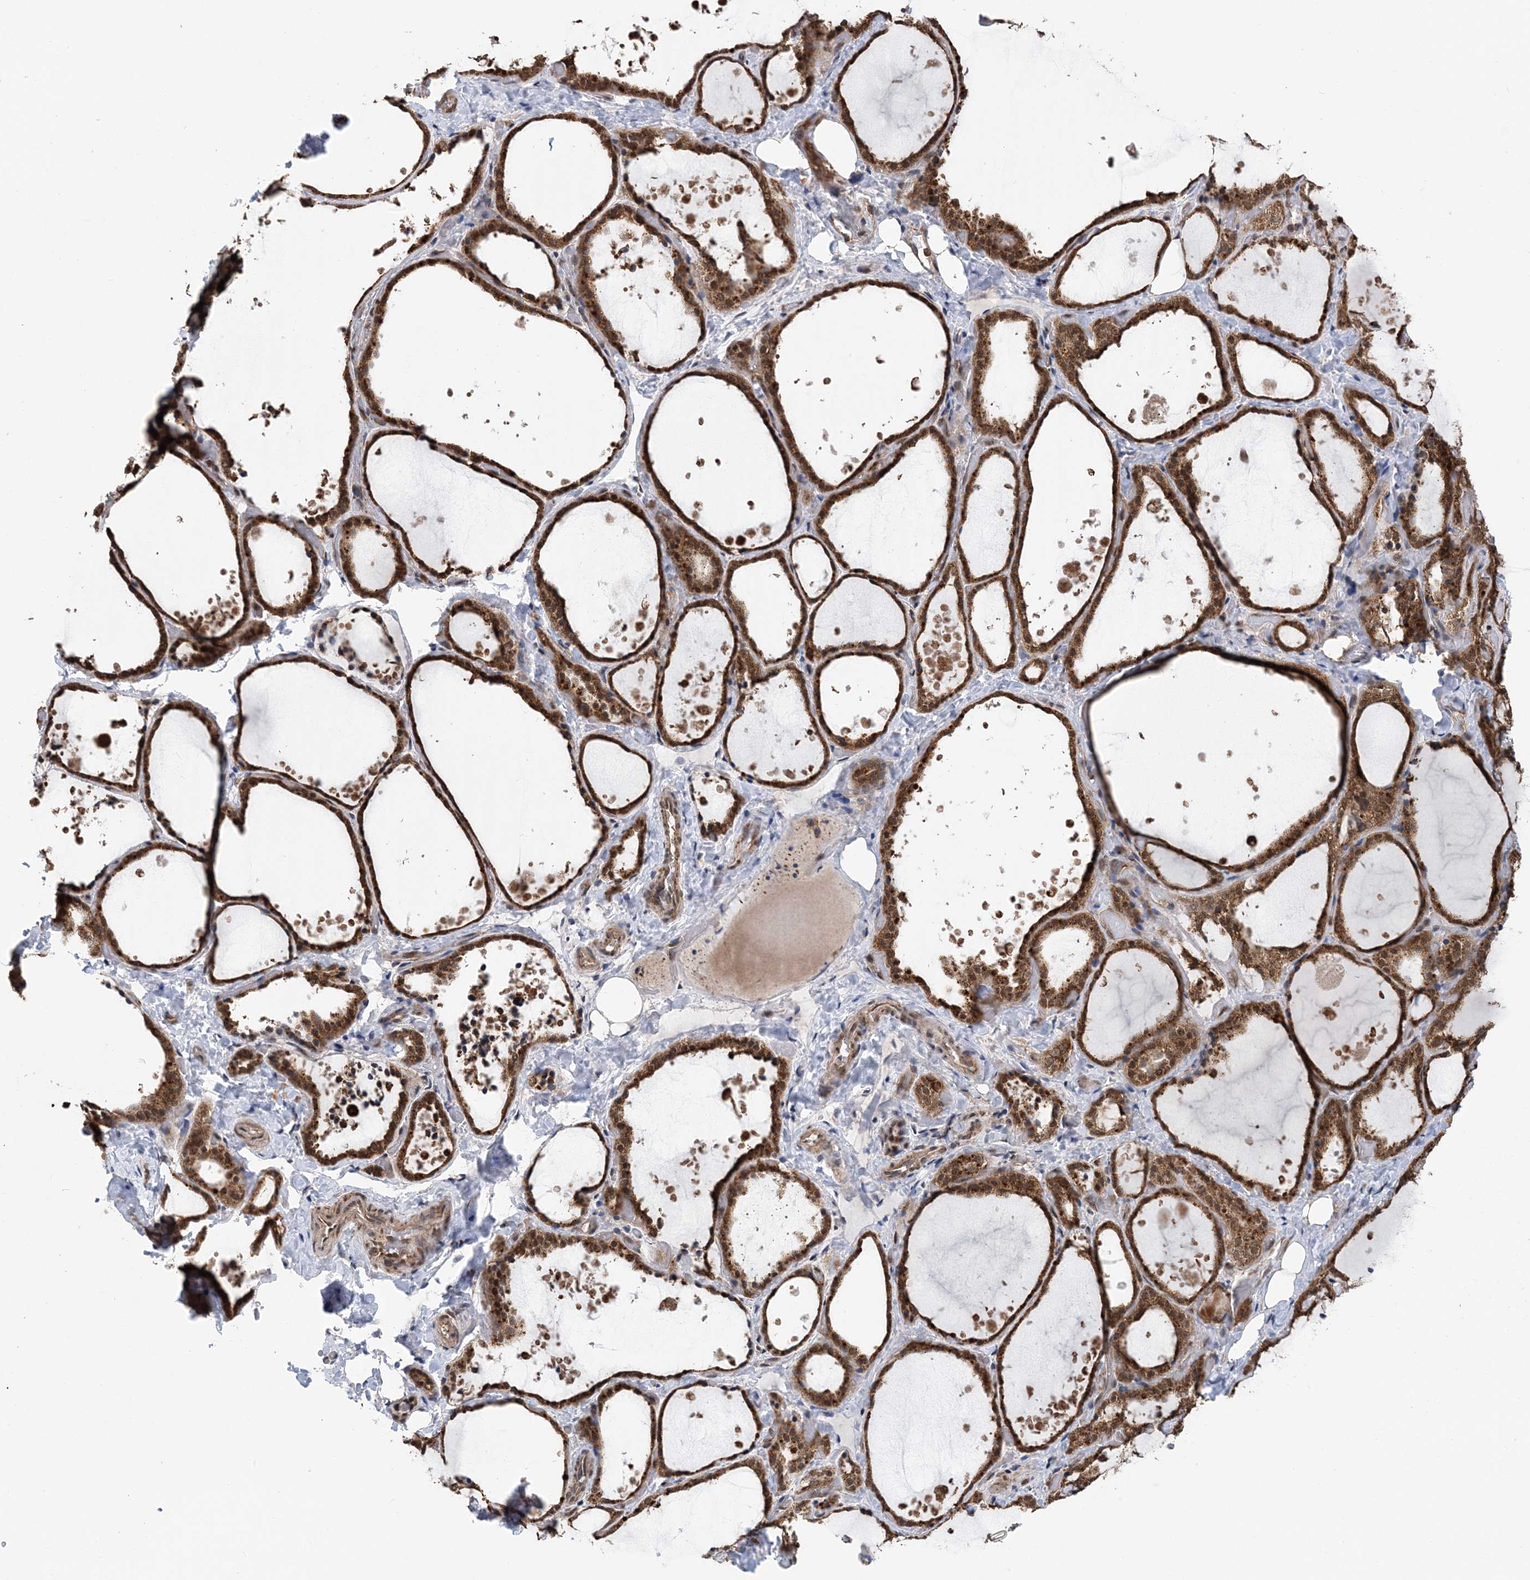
{"staining": {"intensity": "moderate", "quantity": ">75%", "location": "cytoplasmic/membranous"}, "tissue": "thyroid gland", "cell_type": "Glandular cells", "image_type": "normal", "snomed": [{"axis": "morphology", "description": "Normal tissue, NOS"}, {"axis": "topography", "description": "Thyroid gland"}], "caption": "Protein staining of normal thyroid gland displays moderate cytoplasmic/membranous expression in about >75% of glandular cells. The staining was performed using DAB (3,3'-diaminobenzidine), with brown indicating positive protein expression. Nuclei are stained blue with hematoxylin.", "gene": "PCBP1", "patient": {"sex": "female", "age": 44}}